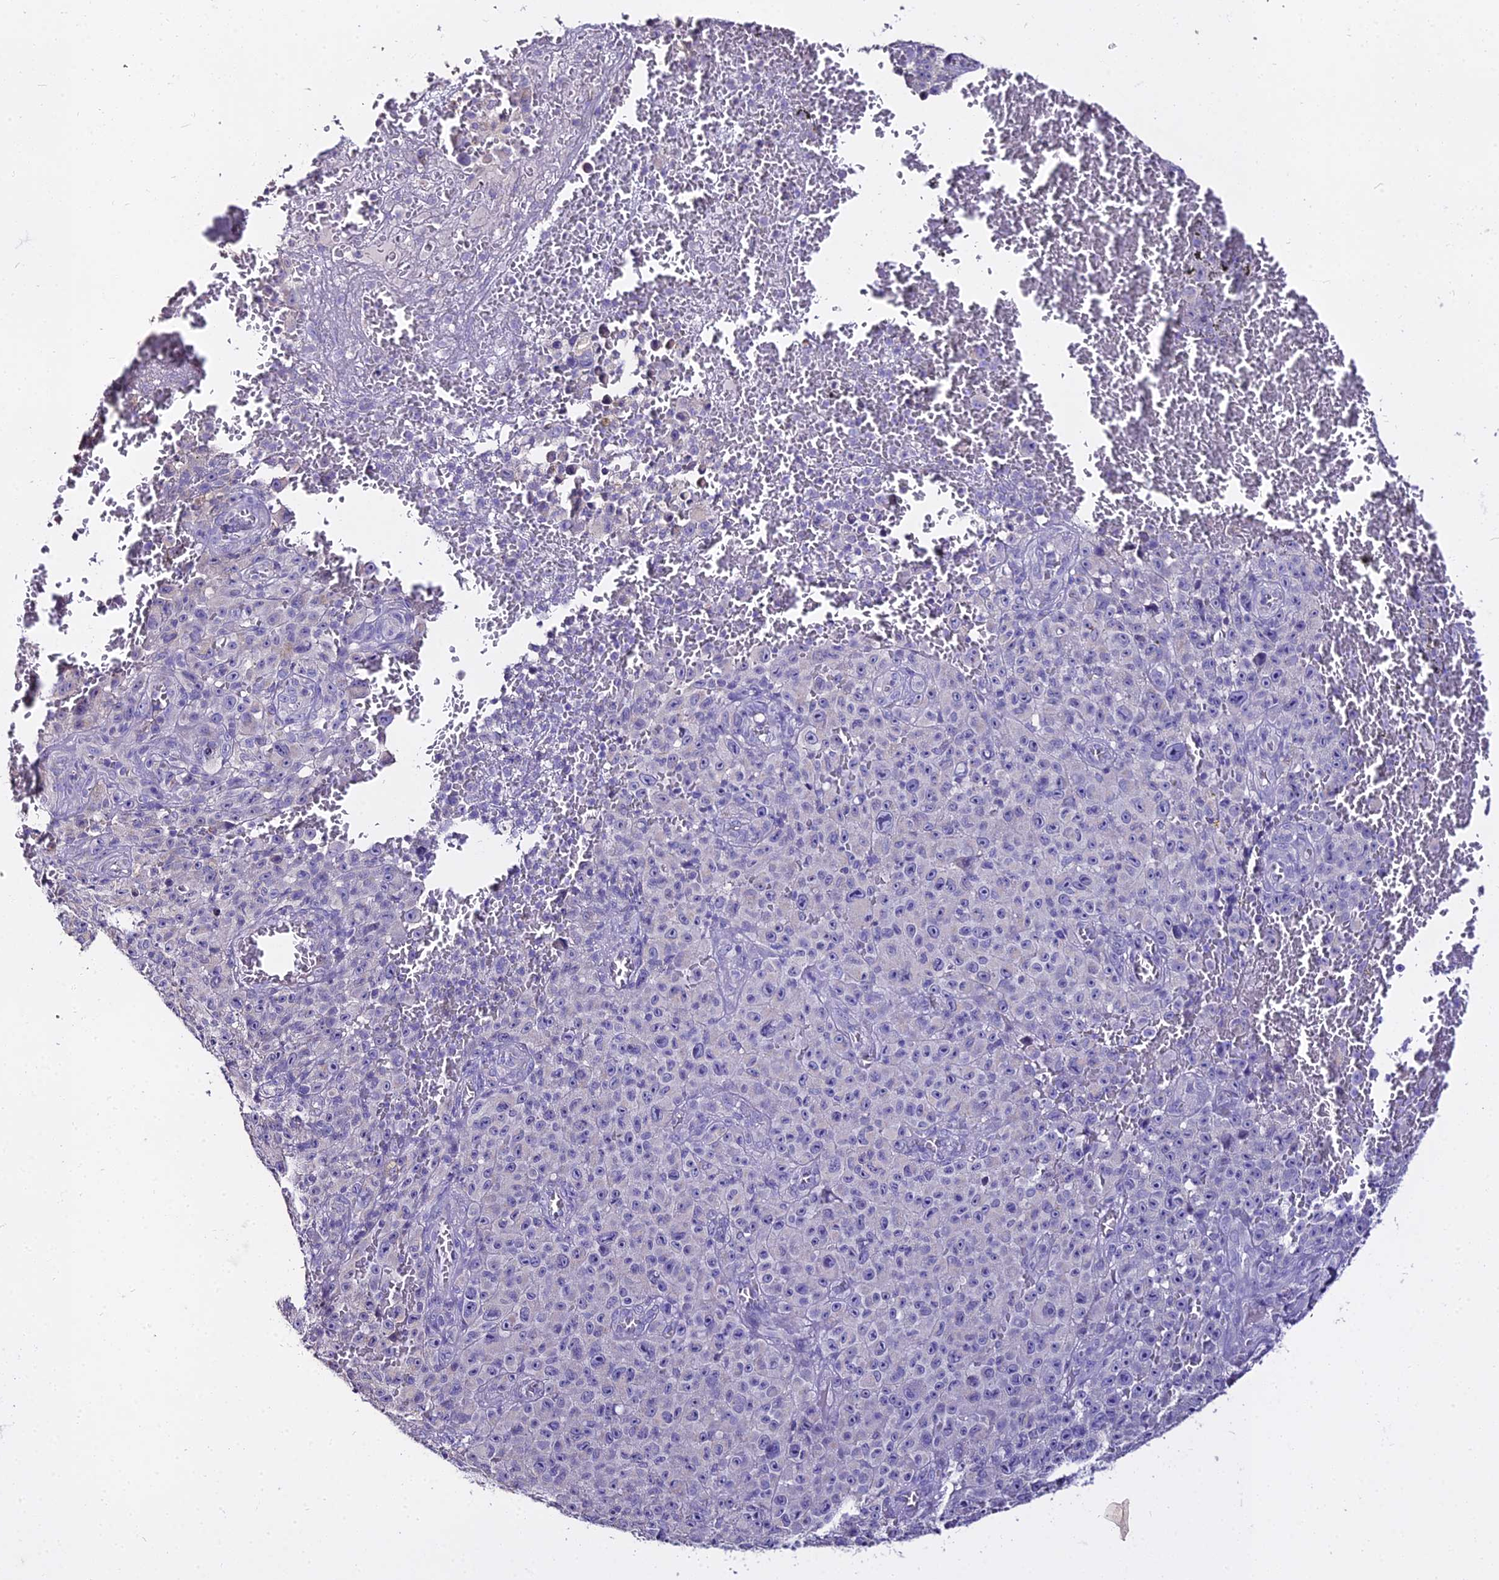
{"staining": {"intensity": "negative", "quantity": "none", "location": "none"}, "tissue": "melanoma", "cell_type": "Tumor cells", "image_type": "cancer", "snomed": [{"axis": "morphology", "description": "Malignant melanoma, NOS"}, {"axis": "topography", "description": "Skin"}], "caption": "This is an immunohistochemistry (IHC) histopathology image of melanoma. There is no positivity in tumor cells.", "gene": "GLYAT", "patient": {"sex": "female", "age": 82}}